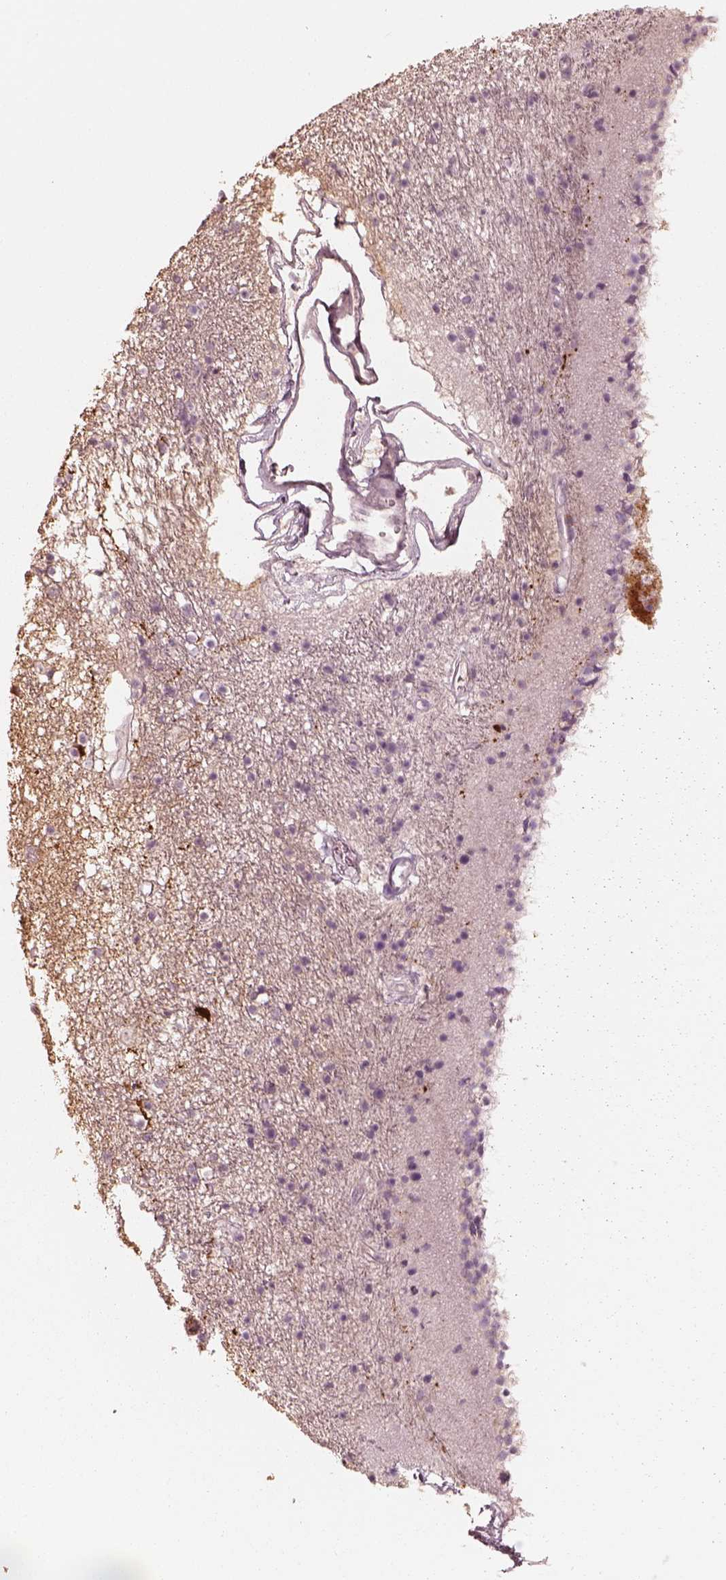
{"staining": {"intensity": "negative", "quantity": "none", "location": "none"}, "tissue": "caudate", "cell_type": "Glial cells", "image_type": "normal", "snomed": [{"axis": "morphology", "description": "Normal tissue, NOS"}, {"axis": "topography", "description": "Lateral ventricle wall"}], "caption": "High power microscopy photomicrograph of an immunohistochemistry image of unremarkable caudate, revealing no significant positivity in glial cells. Brightfield microscopy of immunohistochemistry (IHC) stained with DAB (brown) and hematoxylin (blue), captured at high magnification.", "gene": "GPRIN1", "patient": {"sex": "female", "age": 71}}